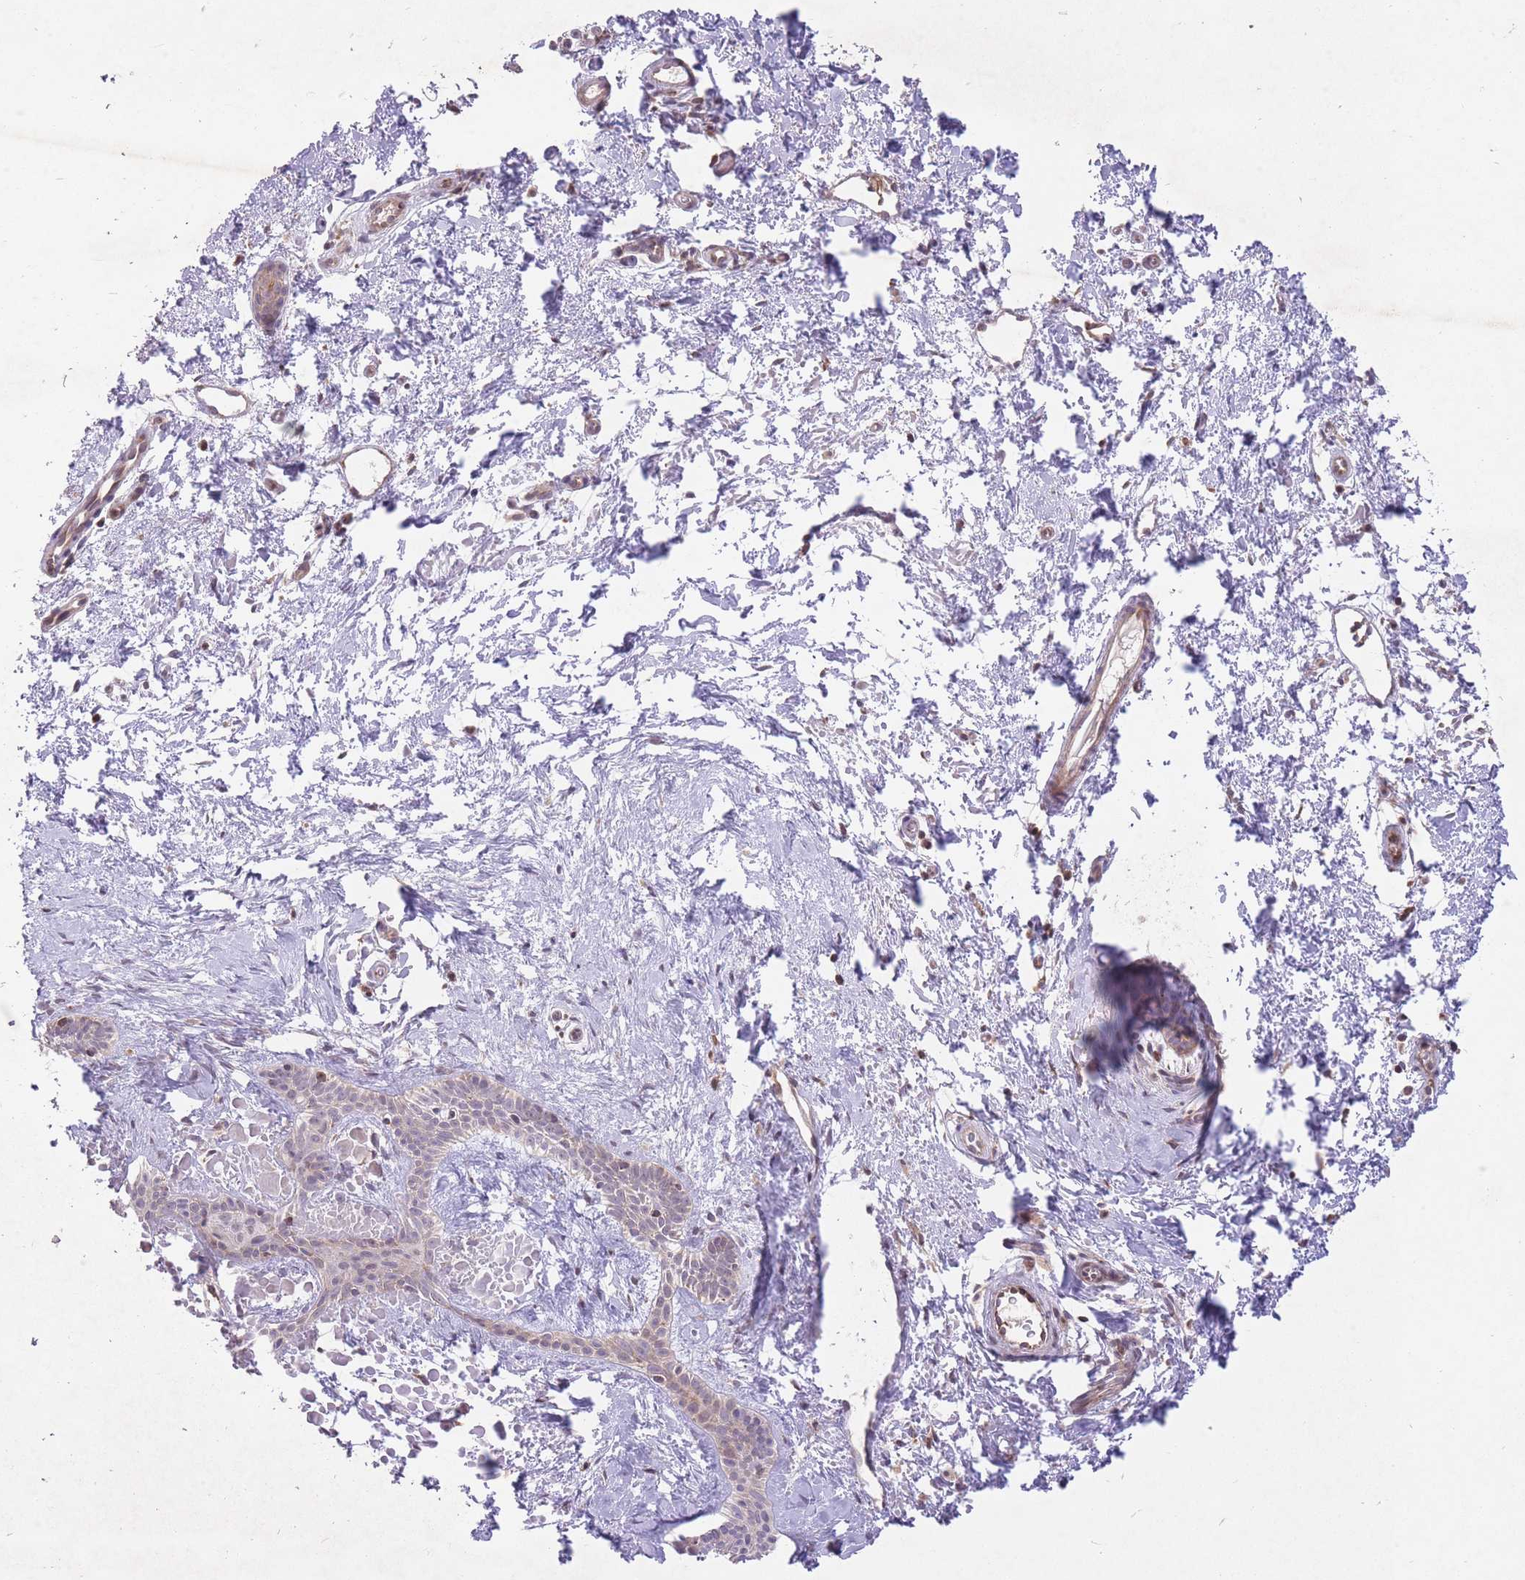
{"staining": {"intensity": "weak", "quantity": "<25%", "location": "cytoplasmic/membranous"}, "tissue": "skin cancer", "cell_type": "Tumor cells", "image_type": "cancer", "snomed": [{"axis": "morphology", "description": "Basal cell carcinoma"}, {"axis": "topography", "description": "Skin"}], "caption": "IHC of skin basal cell carcinoma shows no staining in tumor cells.", "gene": "TTLL3", "patient": {"sex": "male", "age": 78}}